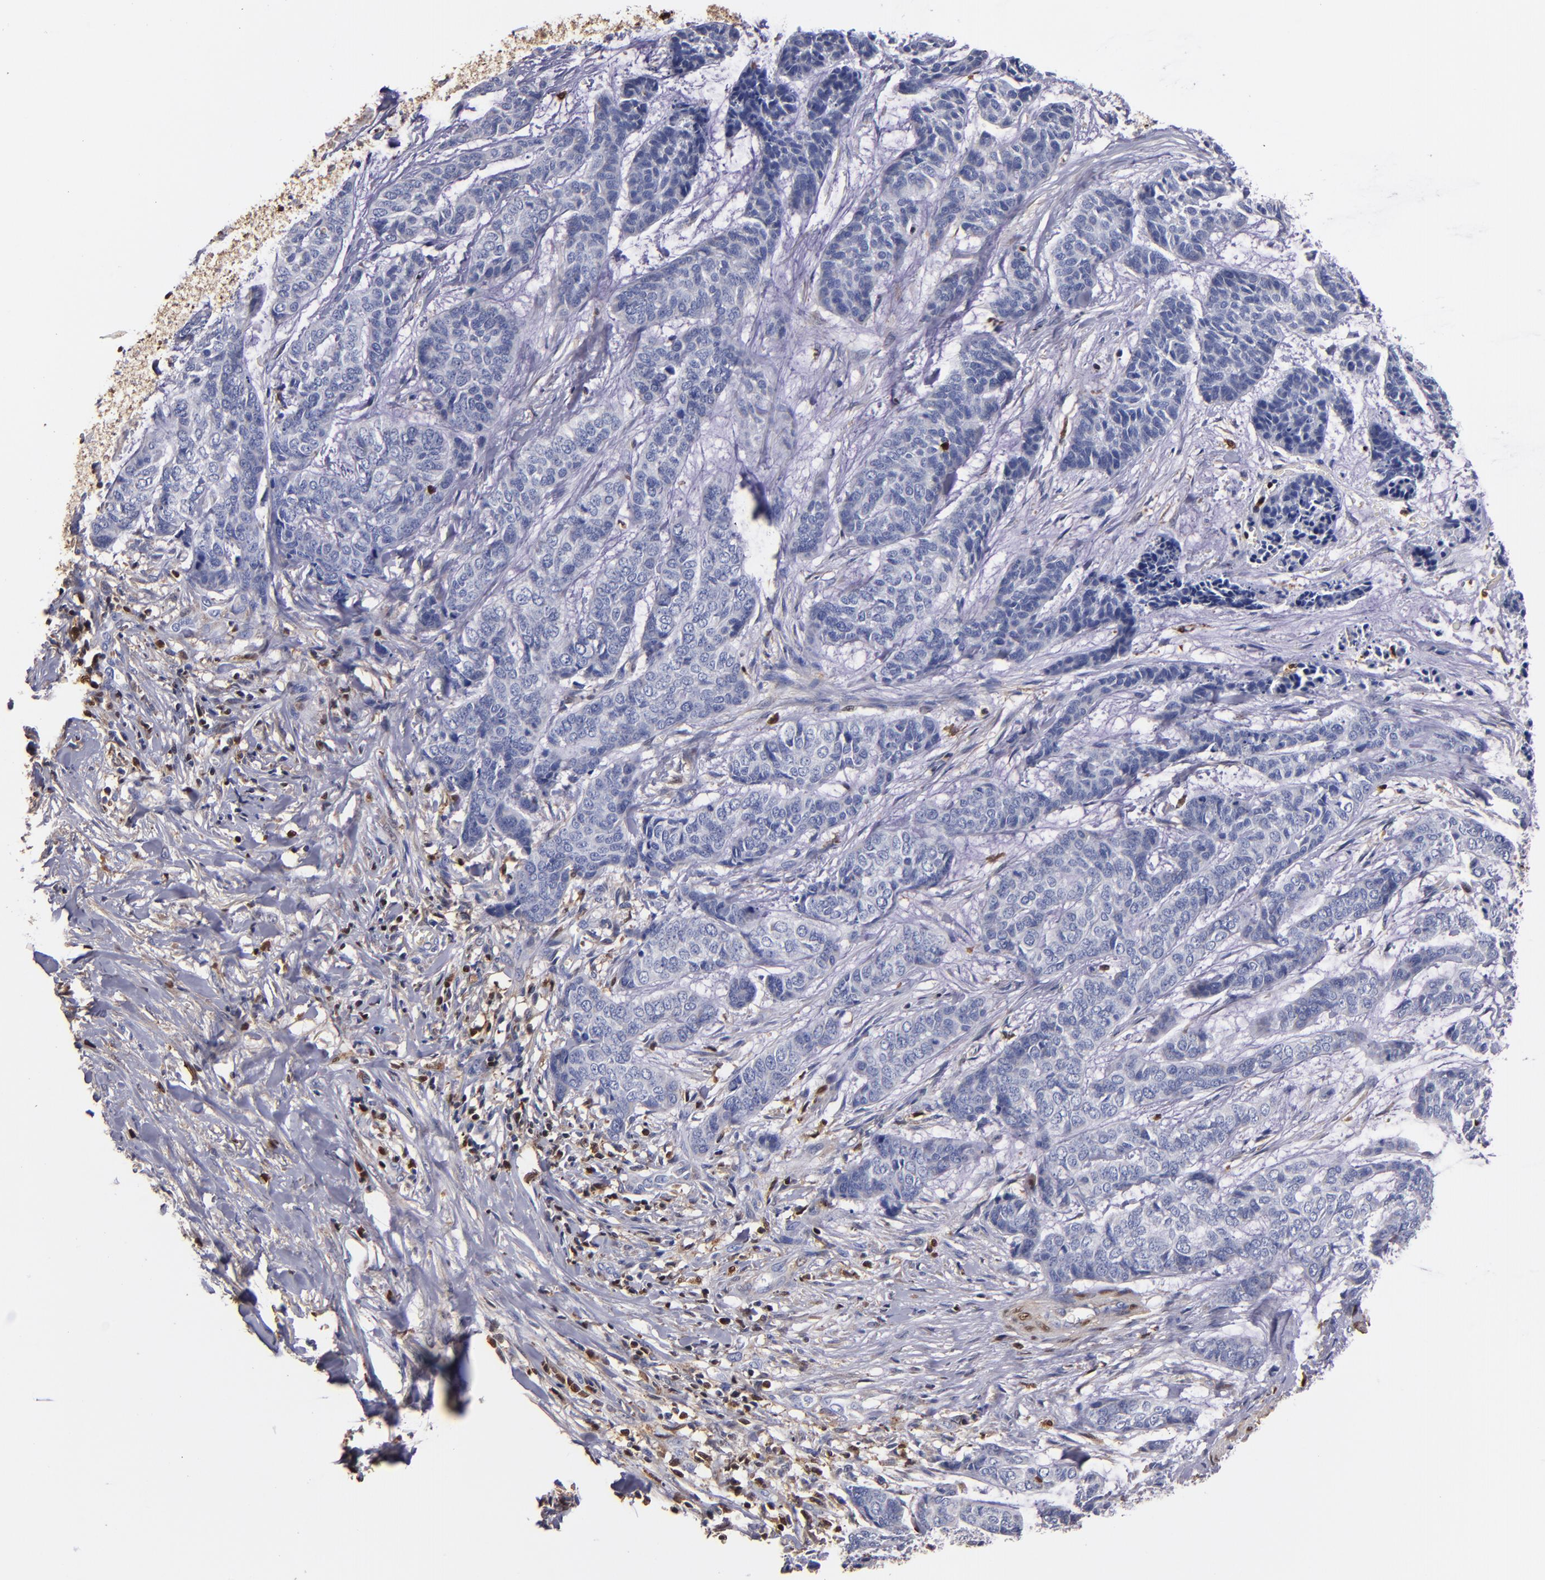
{"staining": {"intensity": "negative", "quantity": "none", "location": "none"}, "tissue": "skin cancer", "cell_type": "Tumor cells", "image_type": "cancer", "snomed": [{"axis": "morphology", "description": "Basal cell carcinoma"}, {"axis": "topography", "description": "Skin"}], "caption": "IHC micrograph of basal cell carcinoma (skin) stained for a protein (brown), which exhibits no expression in tumor cells.", "gene": "S100A4", "patient": {"sex": "female", "age": 64}}